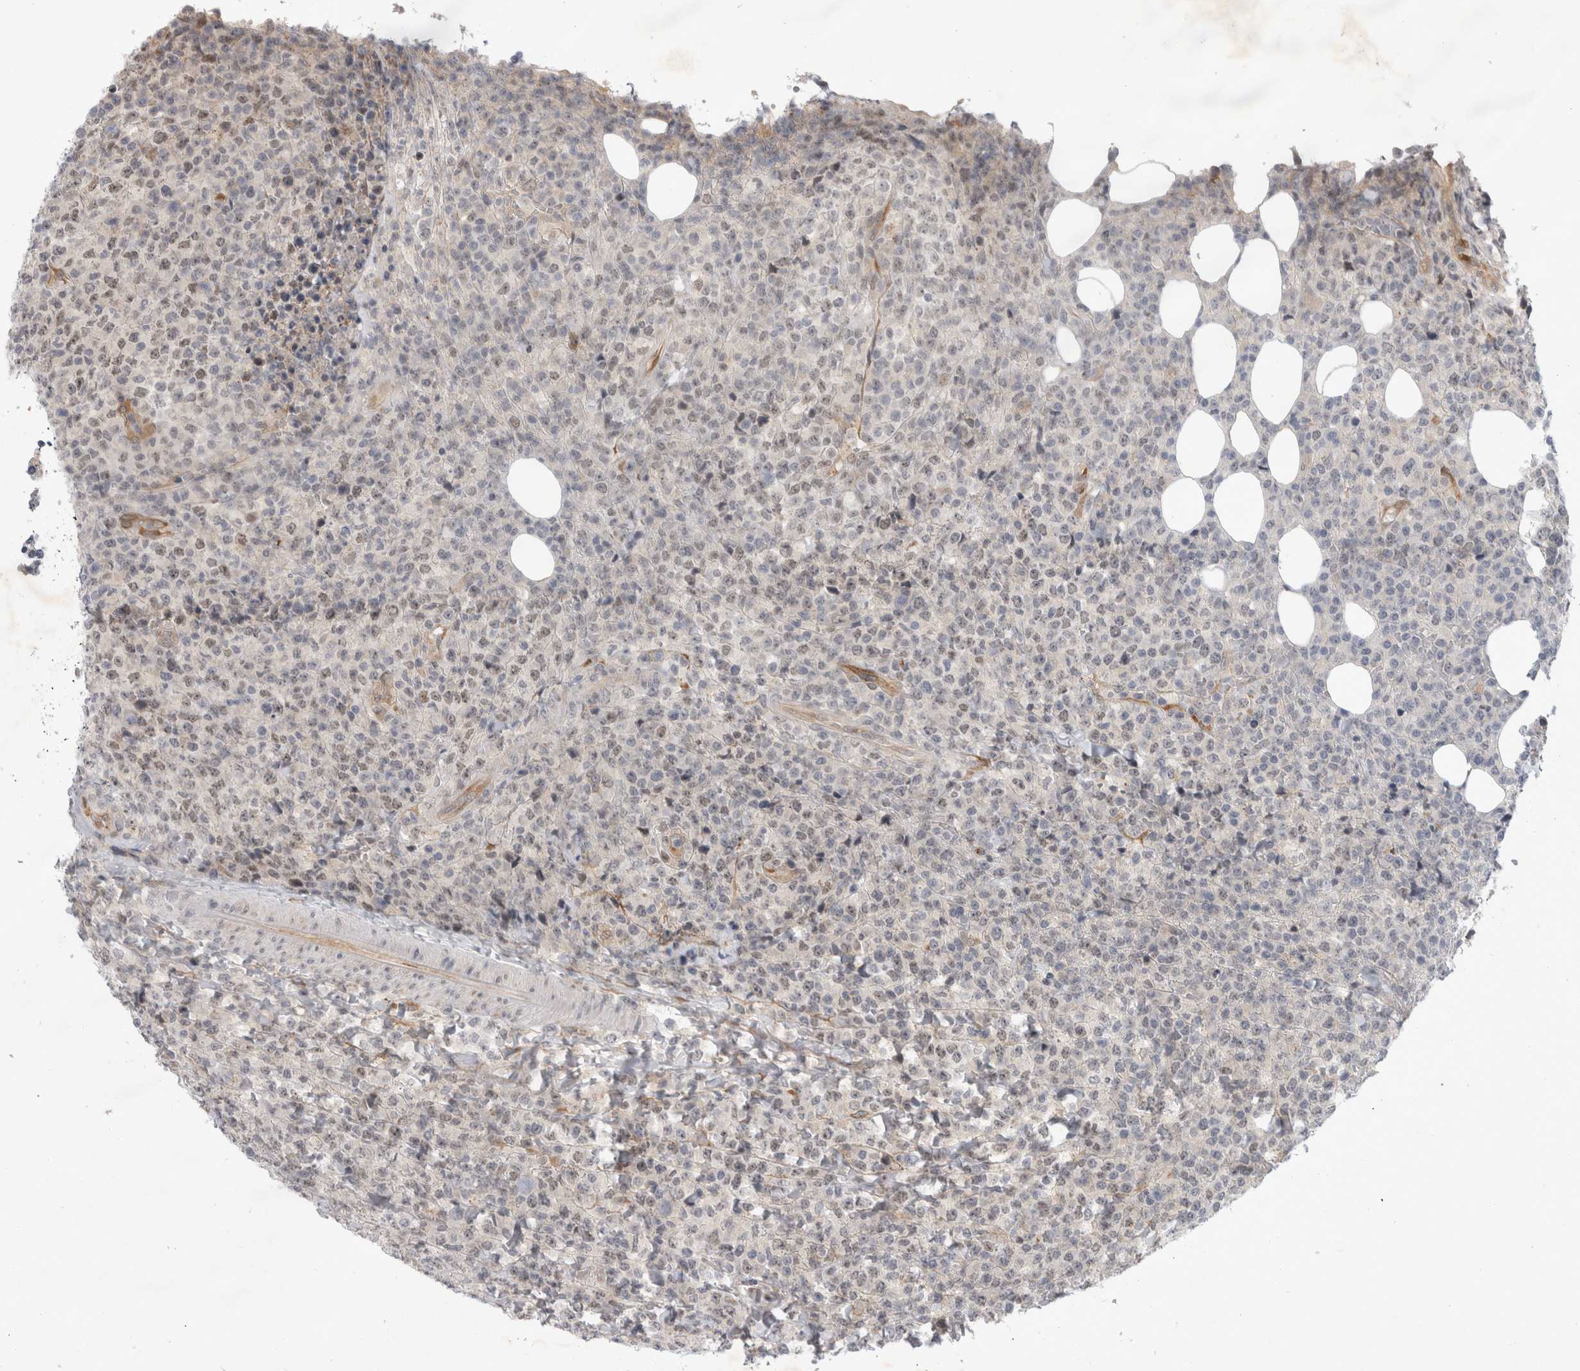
{"staining": {"intensity": "weak", "quantity": "<25%", "location": "nuclear"}, "tissue": "lymphoma", "cell_type": "Tumor cells", "image_type": "cancer", "snomed": [{"axis": "morphology", "description": "Malignant lymphoma, non-Hodgkin's type, High grade"}, {"axis": "topography", "description": "Lymph node"}], "caption": "Malignant lymphoma, non-Hodgkin's type (high-grade) stained for a protein using immunohistochemistry (IHC) reveals no expression tumor cells.", "gene": "PARP11", "patient": {"sex": "male", "age": 13}}